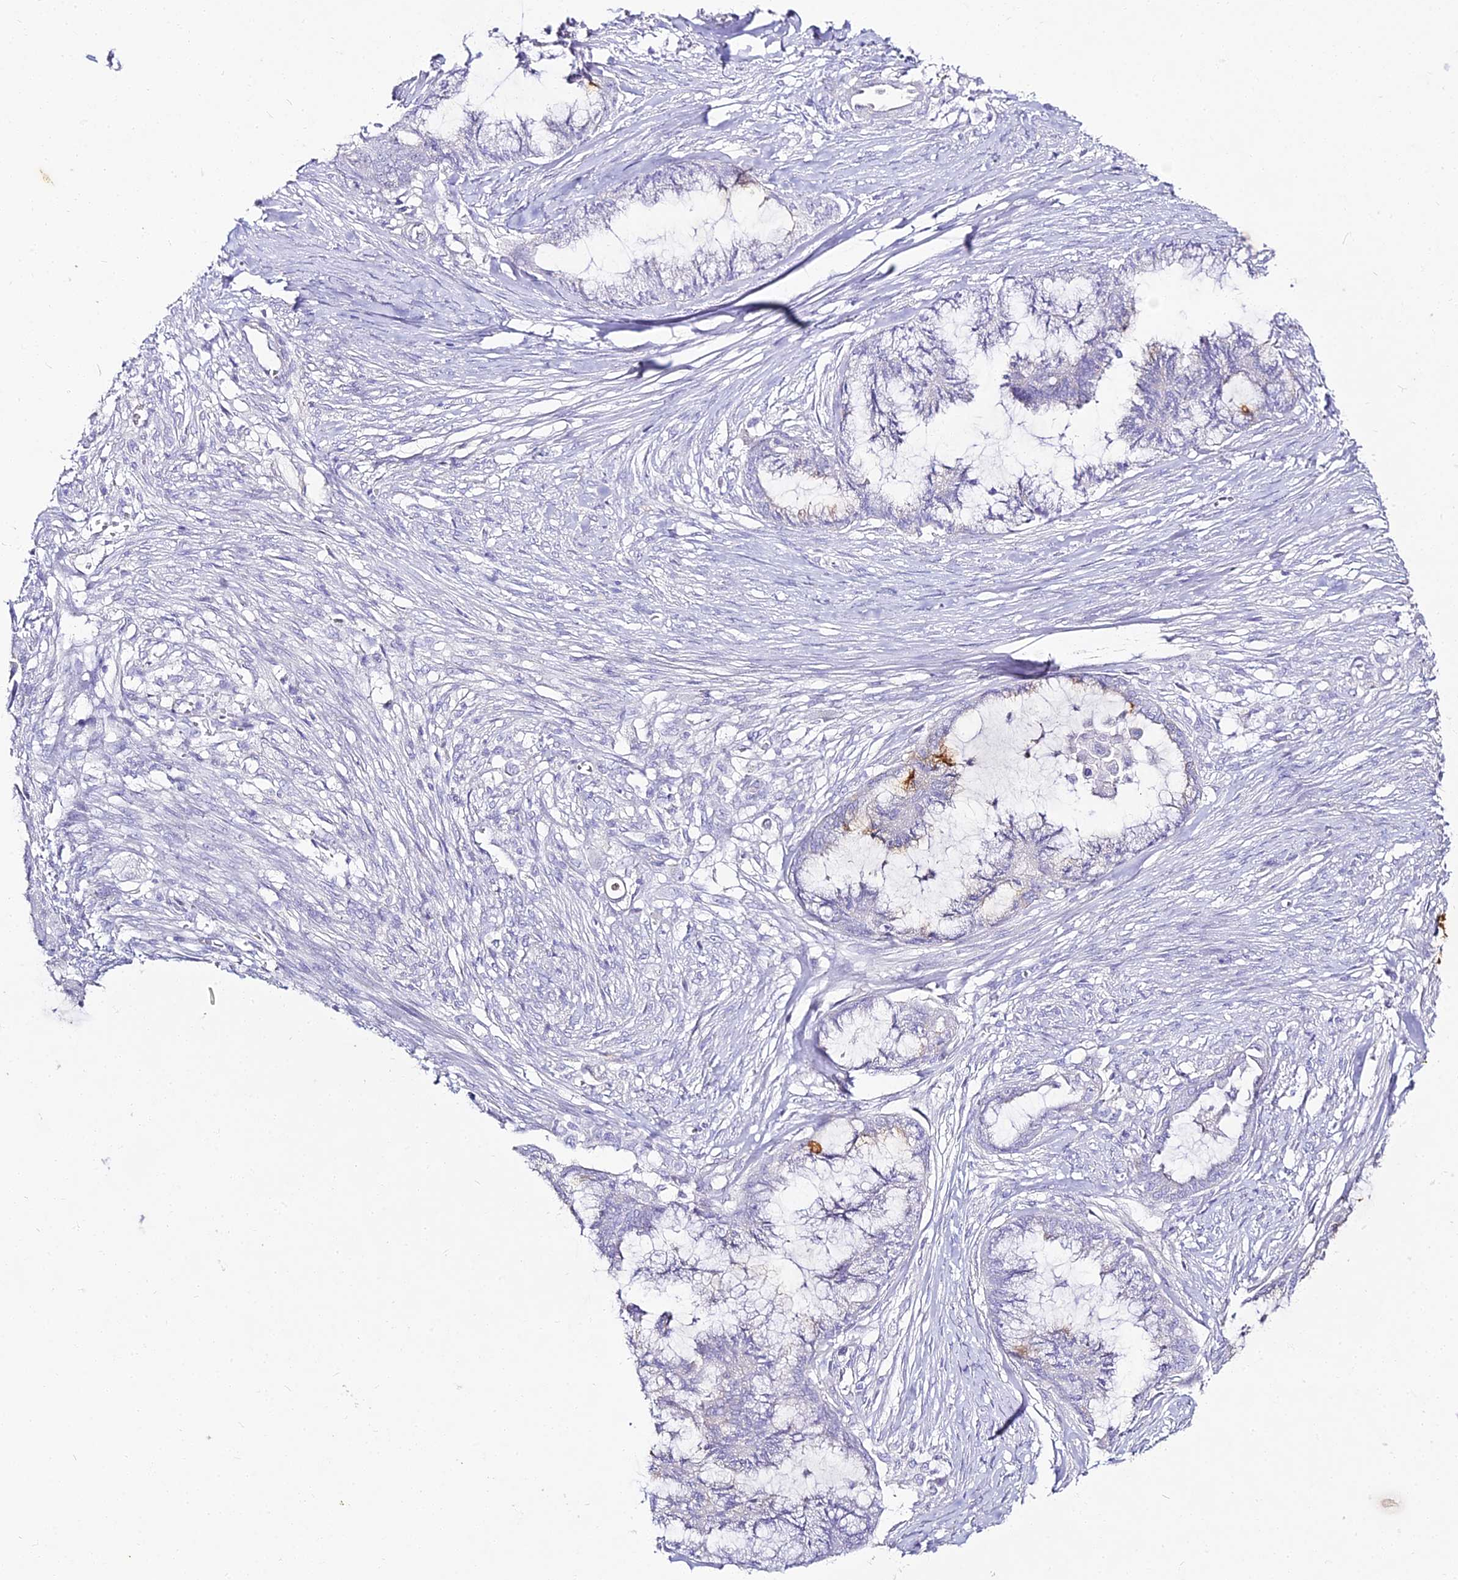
{"staining": {"intensity": "moderate", "quantity": "<25%", "location": "cytoplasmic/membranous"}, "tissue": "endometrial cancer", "cell_type": "Tumor cells", "image_type": "cancer", "snomed": [{"axis": "morphology", "description": "Adenocarcinoma, NOS"}, {"axis": "topography", "description": "Endometrium"}], "caption": "The immunohistochemical stain highlights moderate cytoplasmic/membranous staining in tumor cells of endometrial cancer tissue.", "gene": "ALPG", "patient": {"sex": "female", "age": 86}}